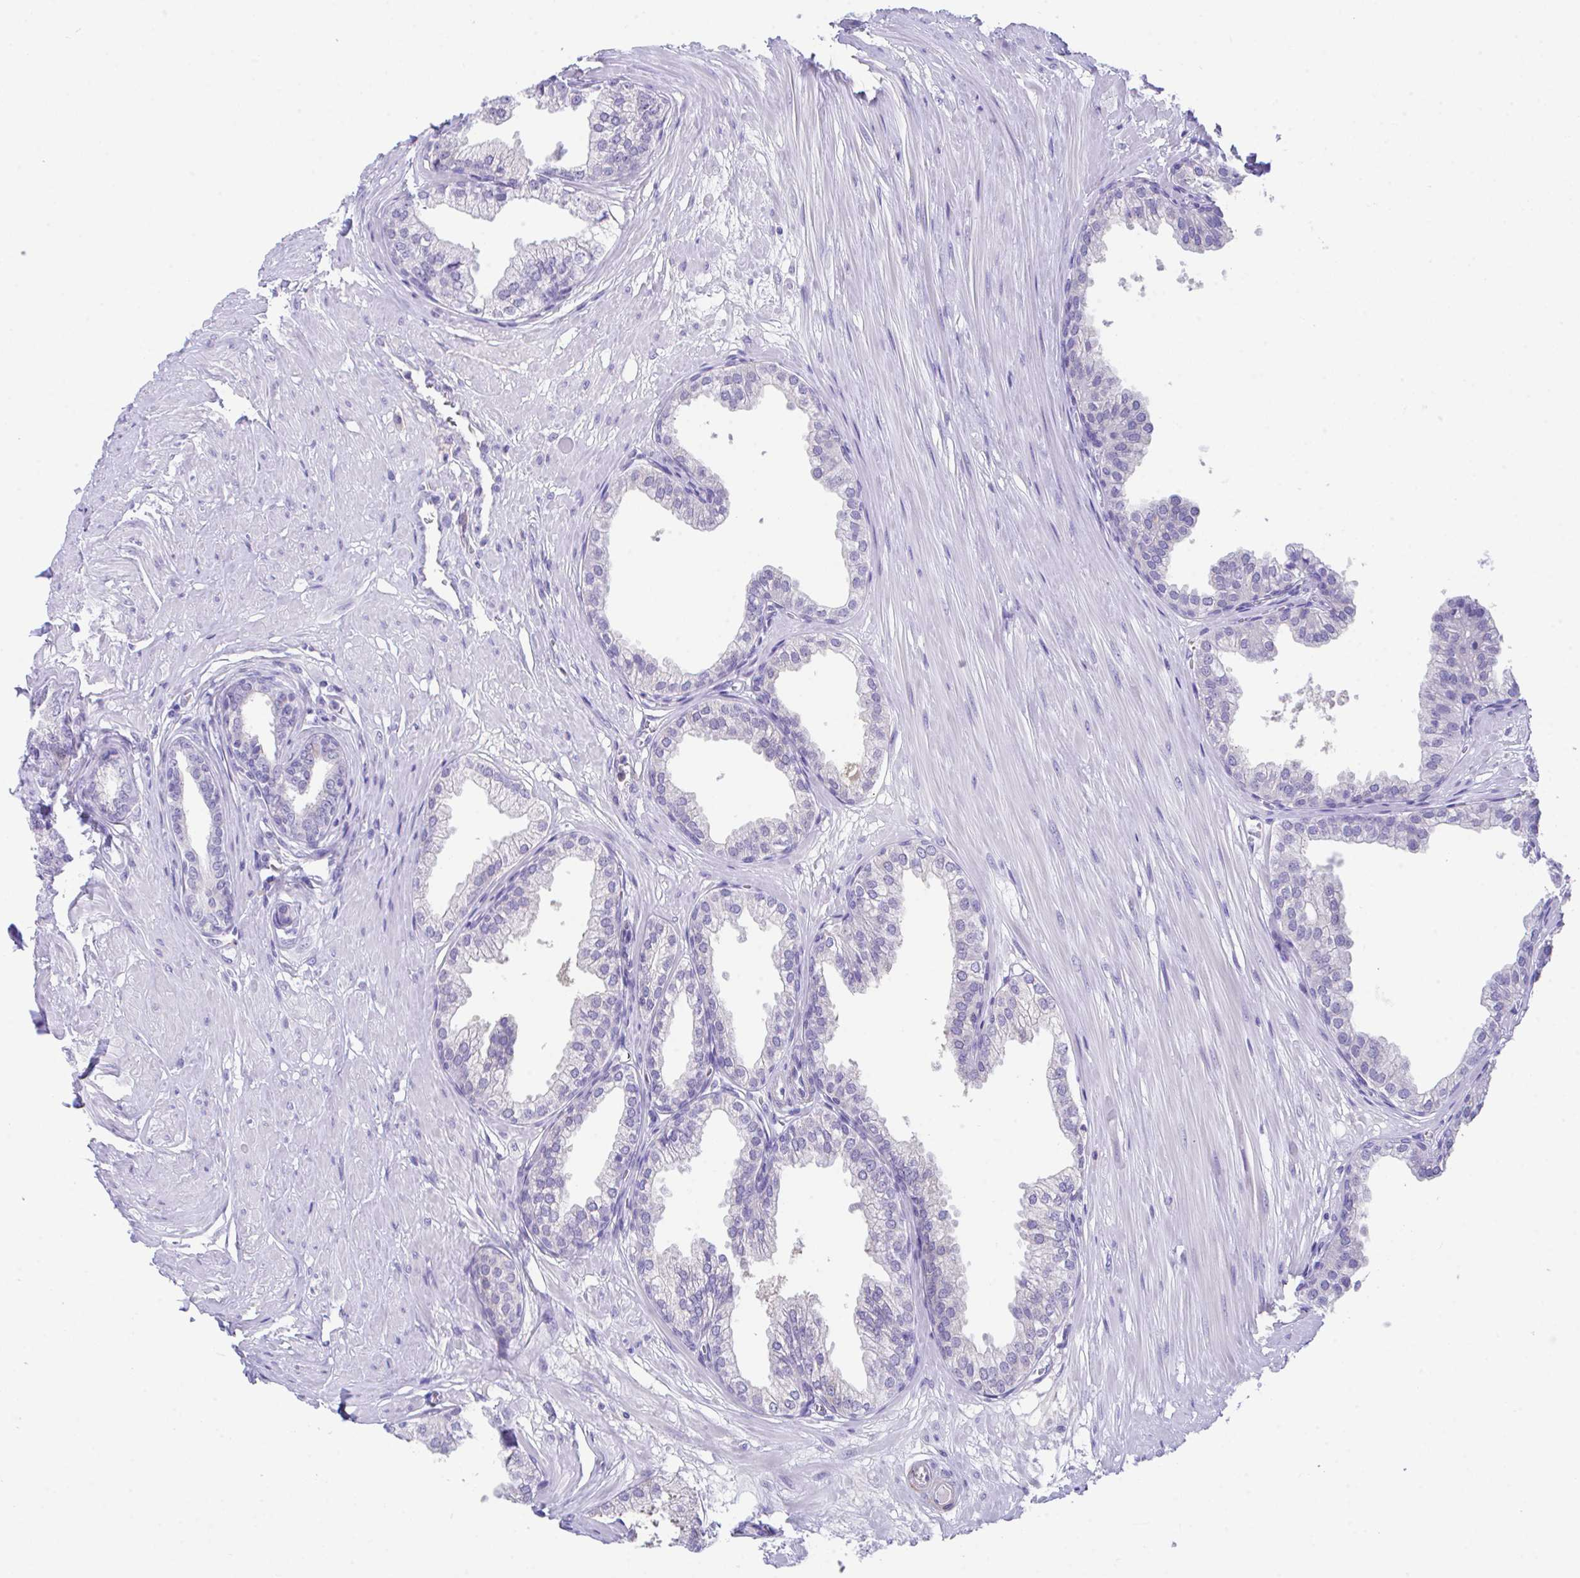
{"staining": {"intensity": "negative", "quantity": "none", "location": "none"}, "tissue": "prostate", "cell_type": "Glandular cells", "image_type": "normal", "snomed": [{"axis": "morphology", "description": "Normal tissue, NOS"}, {"axis": "topography", "description": "Prostate"}, {"axis": "topography", "description": "Peripheral nerve tissue"}], "caption": "The IHC histopathology image has no significant expression in glandular cells of prostate.", "gene": "HOXB4", "patient": {"sex": "male", "age": 55}}